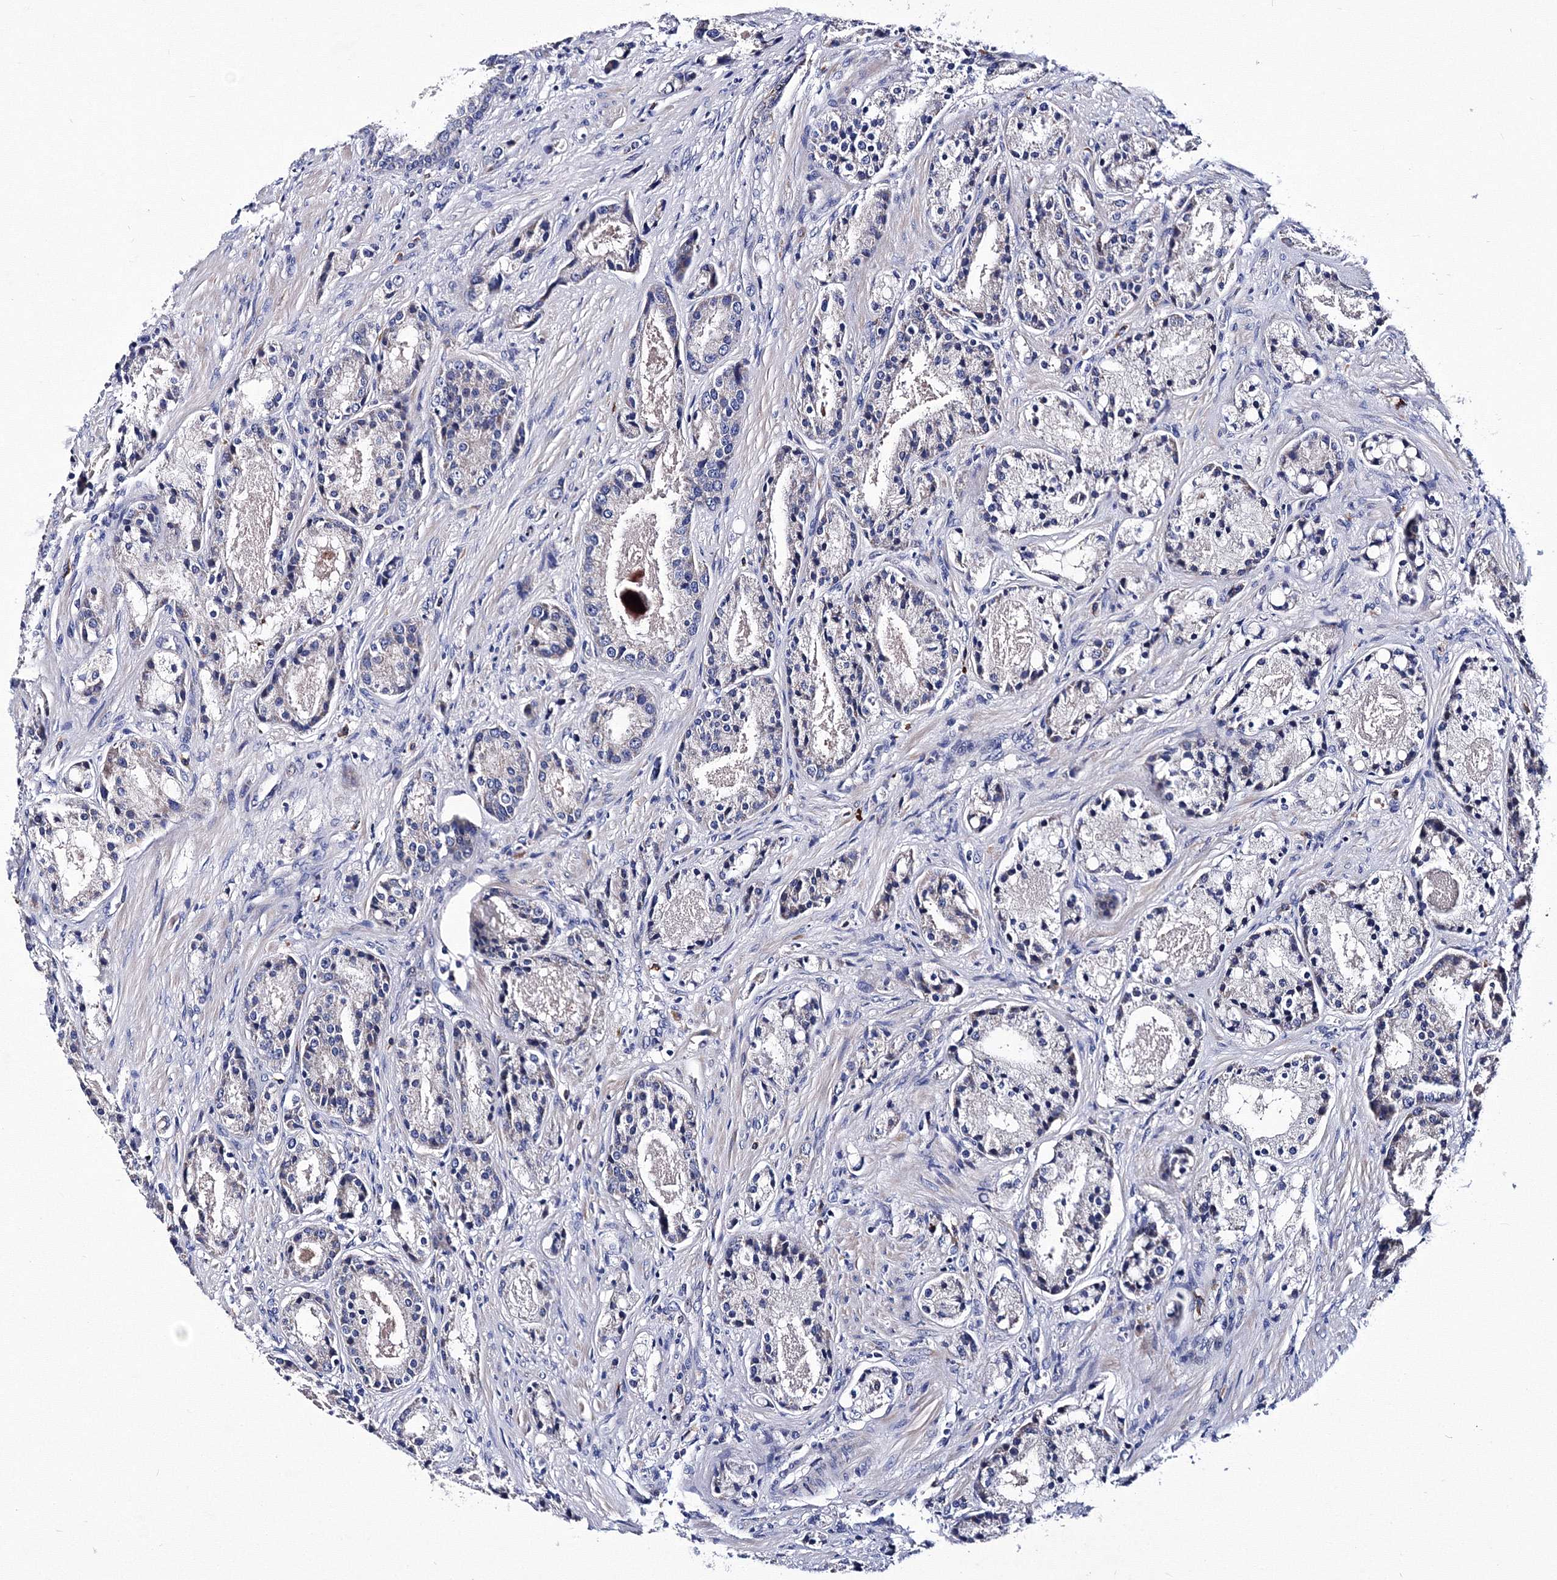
{"staining": {"intensity": "negative", "quantity": "none", "location": "none"}, "tissue": "prostate cancer", "cell_type": "Tumor cells", "image_type": "cancer", "snomed": [{"axis": "morphology", "description": "Adenocarcinoma, High grade"}, {"axis": "topography", "description": "Prostate"}], "caption": "Human prostate high-grade adenocarcinoma stained for a protein using immunohistochemistry (IHC) shows no positivity in tumor cells.", "gene": "TRPM2", "patient": {"sex": "male", "age": 60}}